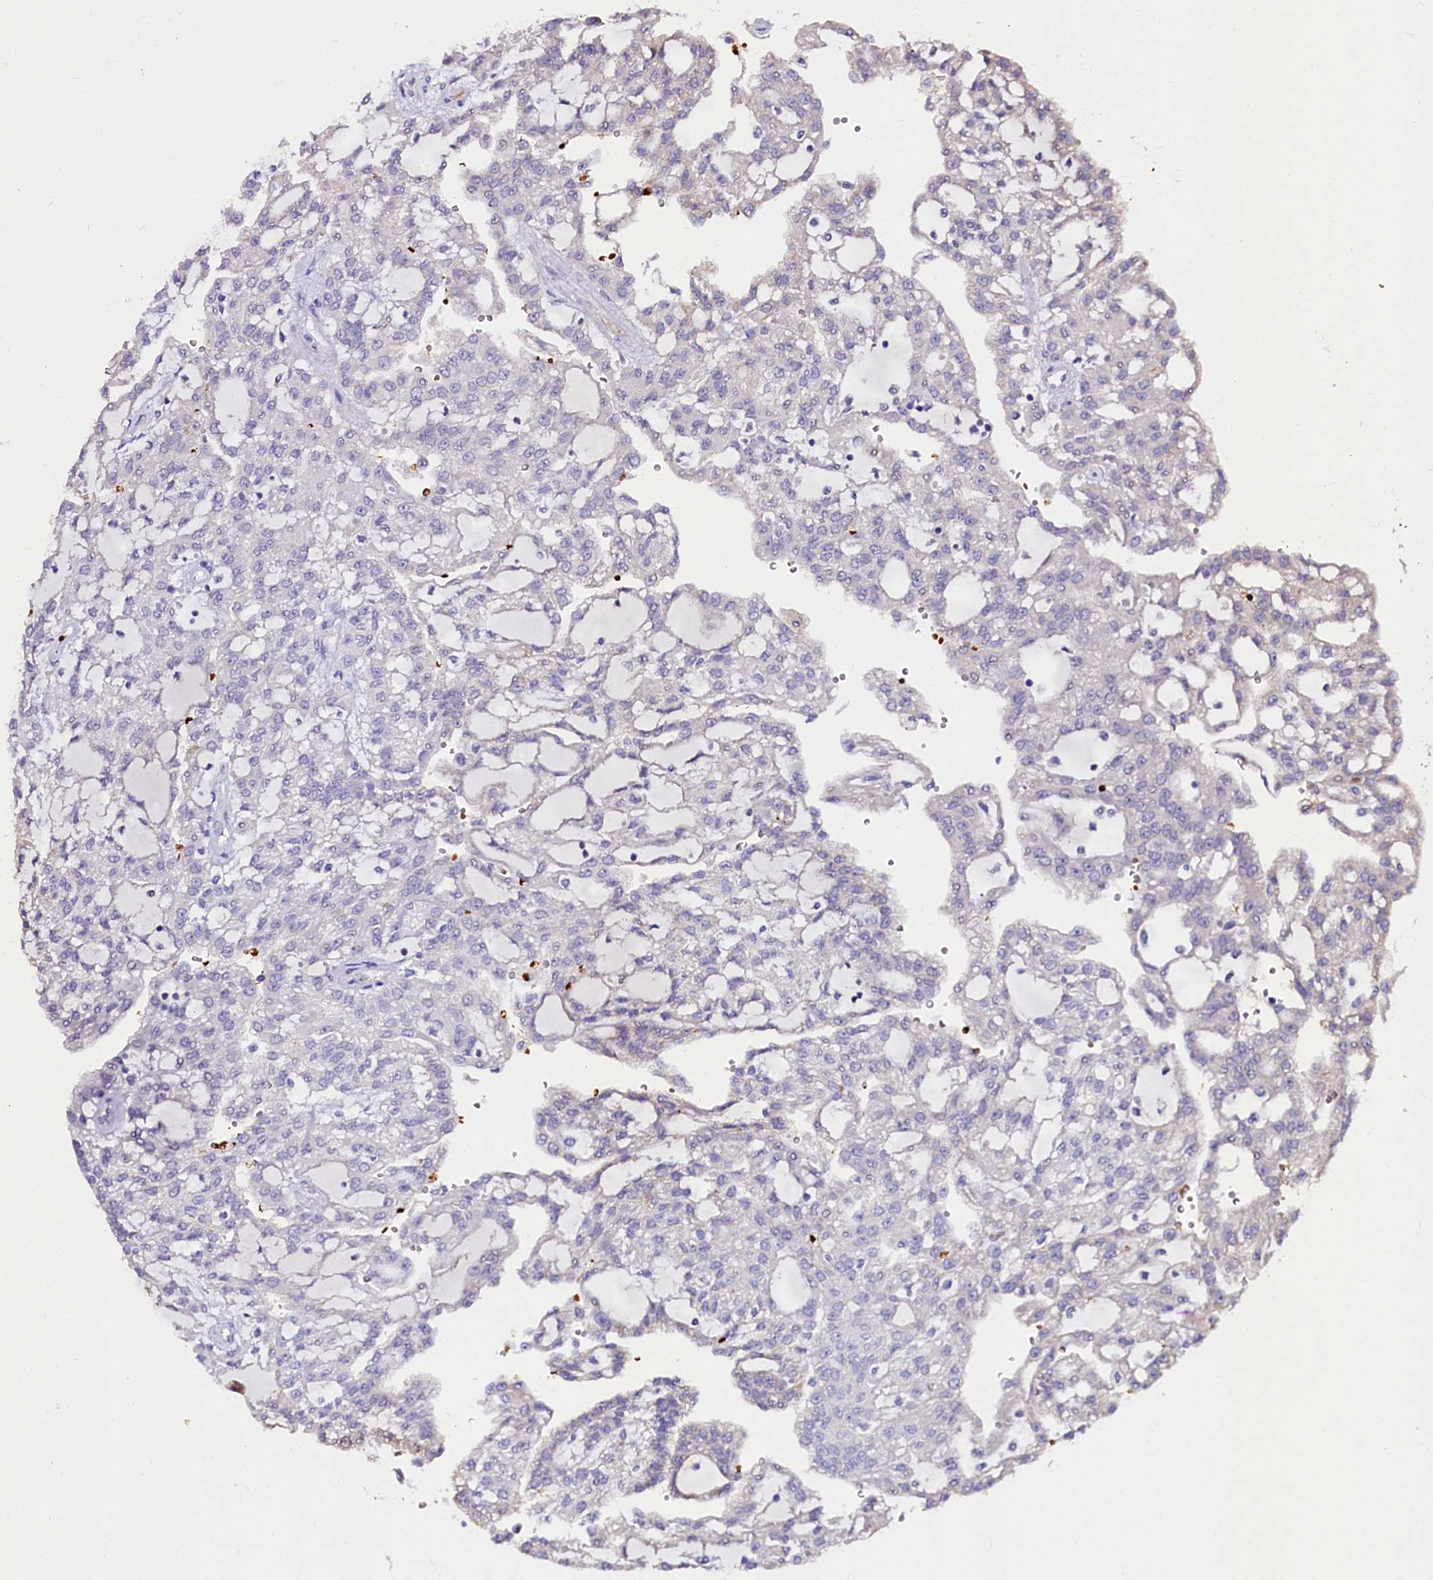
{"staining": {"intensity": "negative", "quantity": "none", "location": "none"}, "tissue": "renal cancer", "cell_type": "Tumor cells", "image_type": "cancer", "snomed": [{"axis": "morphology", "description": "Adenocarcinoma, NOS"}, {"axis": "topography", "description": "Kidney"}], "caption": "Protein analysis of renal adenocarcinoma displays no significant positivity in tumor cells. Brightfield microscopy of immunohistochemistry (IHC) stained with DAB (3,3'-diaminobenzidine) (brown) and hematoxylin (blue), captured at high magnification.", "gene": "CTDSPL2", "patient": {"sex": "male", "age": 63}}